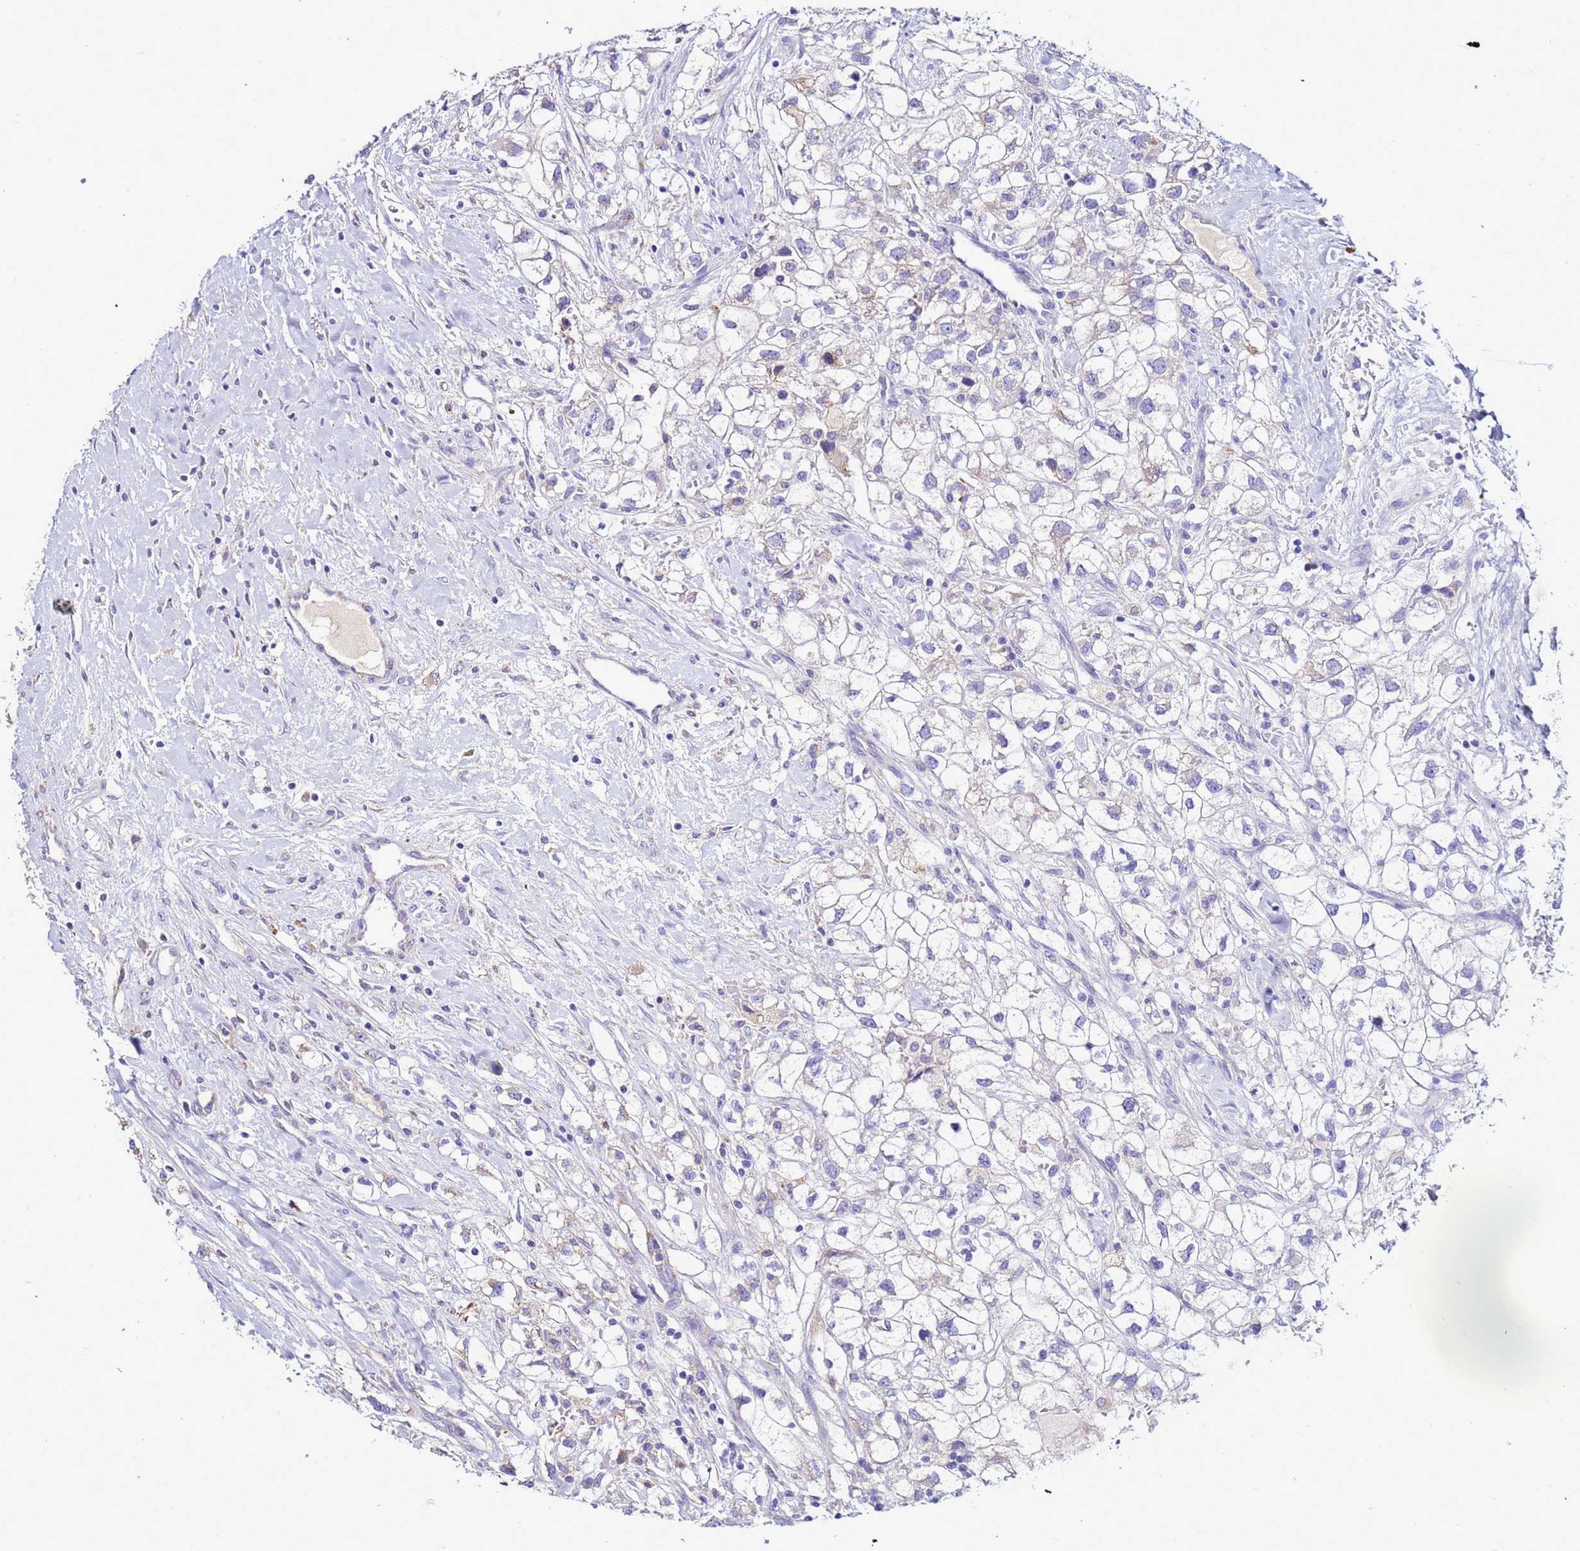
{"staining": {"intensity": "weak", "quantity": "25%-75%", "location": "cytoplasmic/membranous"}, "tissue": "renal cancer", "cell_type": "Tumor cells", "image_type": "cancer", "snomed": [{"axis": "morphology", "description": "Adenocarcinoma, NOS"}, {"axis": "topography", "description": "Kidney"}], "caption": "Tumor cells demonstrate low levels of weak cytoplasmic/membranous expression in about 25%-75% of cells in human adenocarcinoma (renal).", "gene": "ANTKMT", "patient": {"sex": "male", "age": 59}}